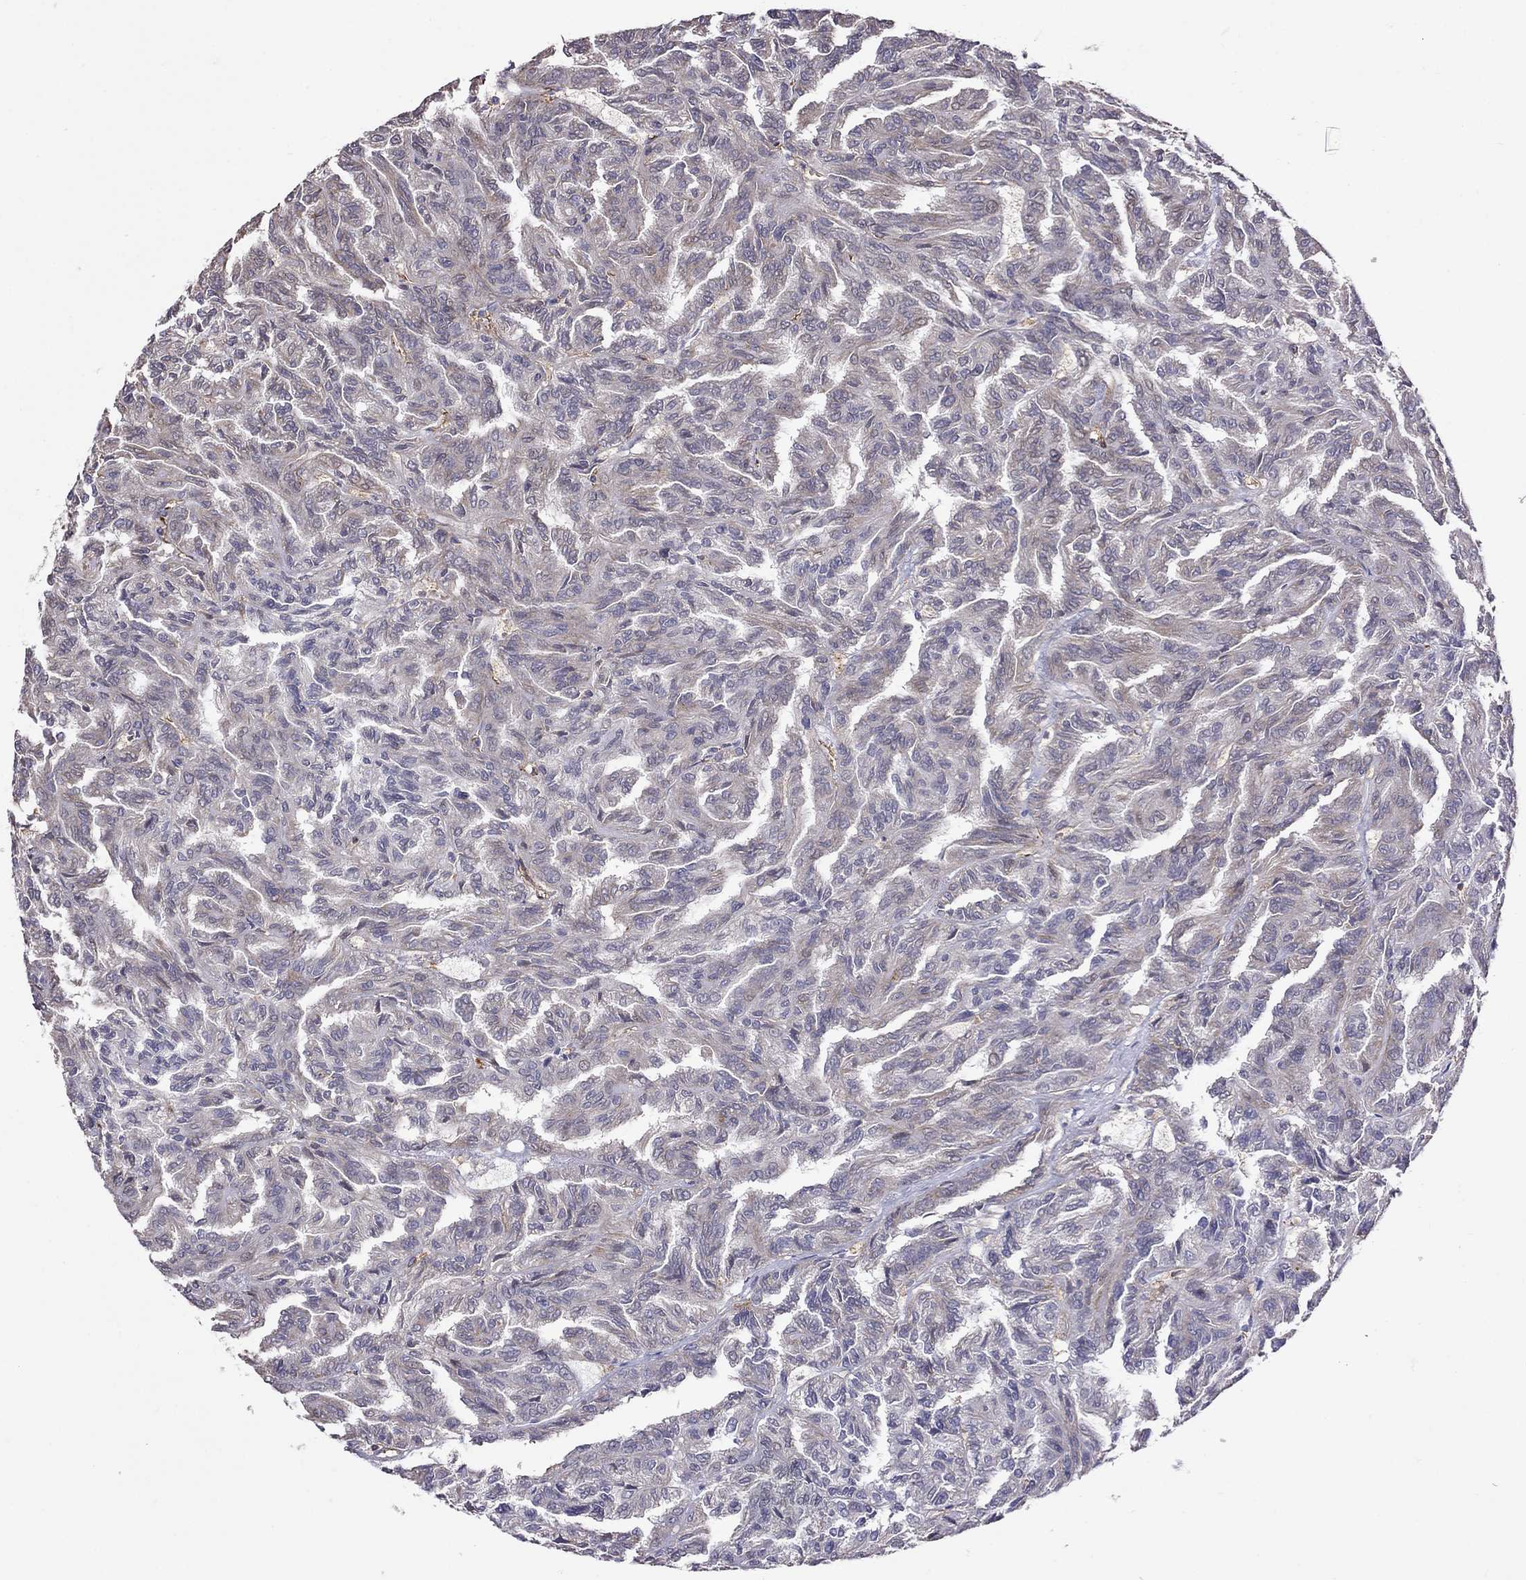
{"staining": {"intensity": "negative", "quantity": "none", "location": "none"}, "tissue": "renal cancer", "cell_type": "Tumor cells", "image_type": "cancer", "snomed": [{"axis": "morphology", "description": "Adenocarcinoma, NOS"}, {"axis": "topography", "description": "Kidney"}], "caption": "This is an IHC micrograph of renal cancer (adenocarcinoma). There is no expression in tumor cells.", "gene": "ADAM28", "patient": {"sex": "male", "age": 79}}